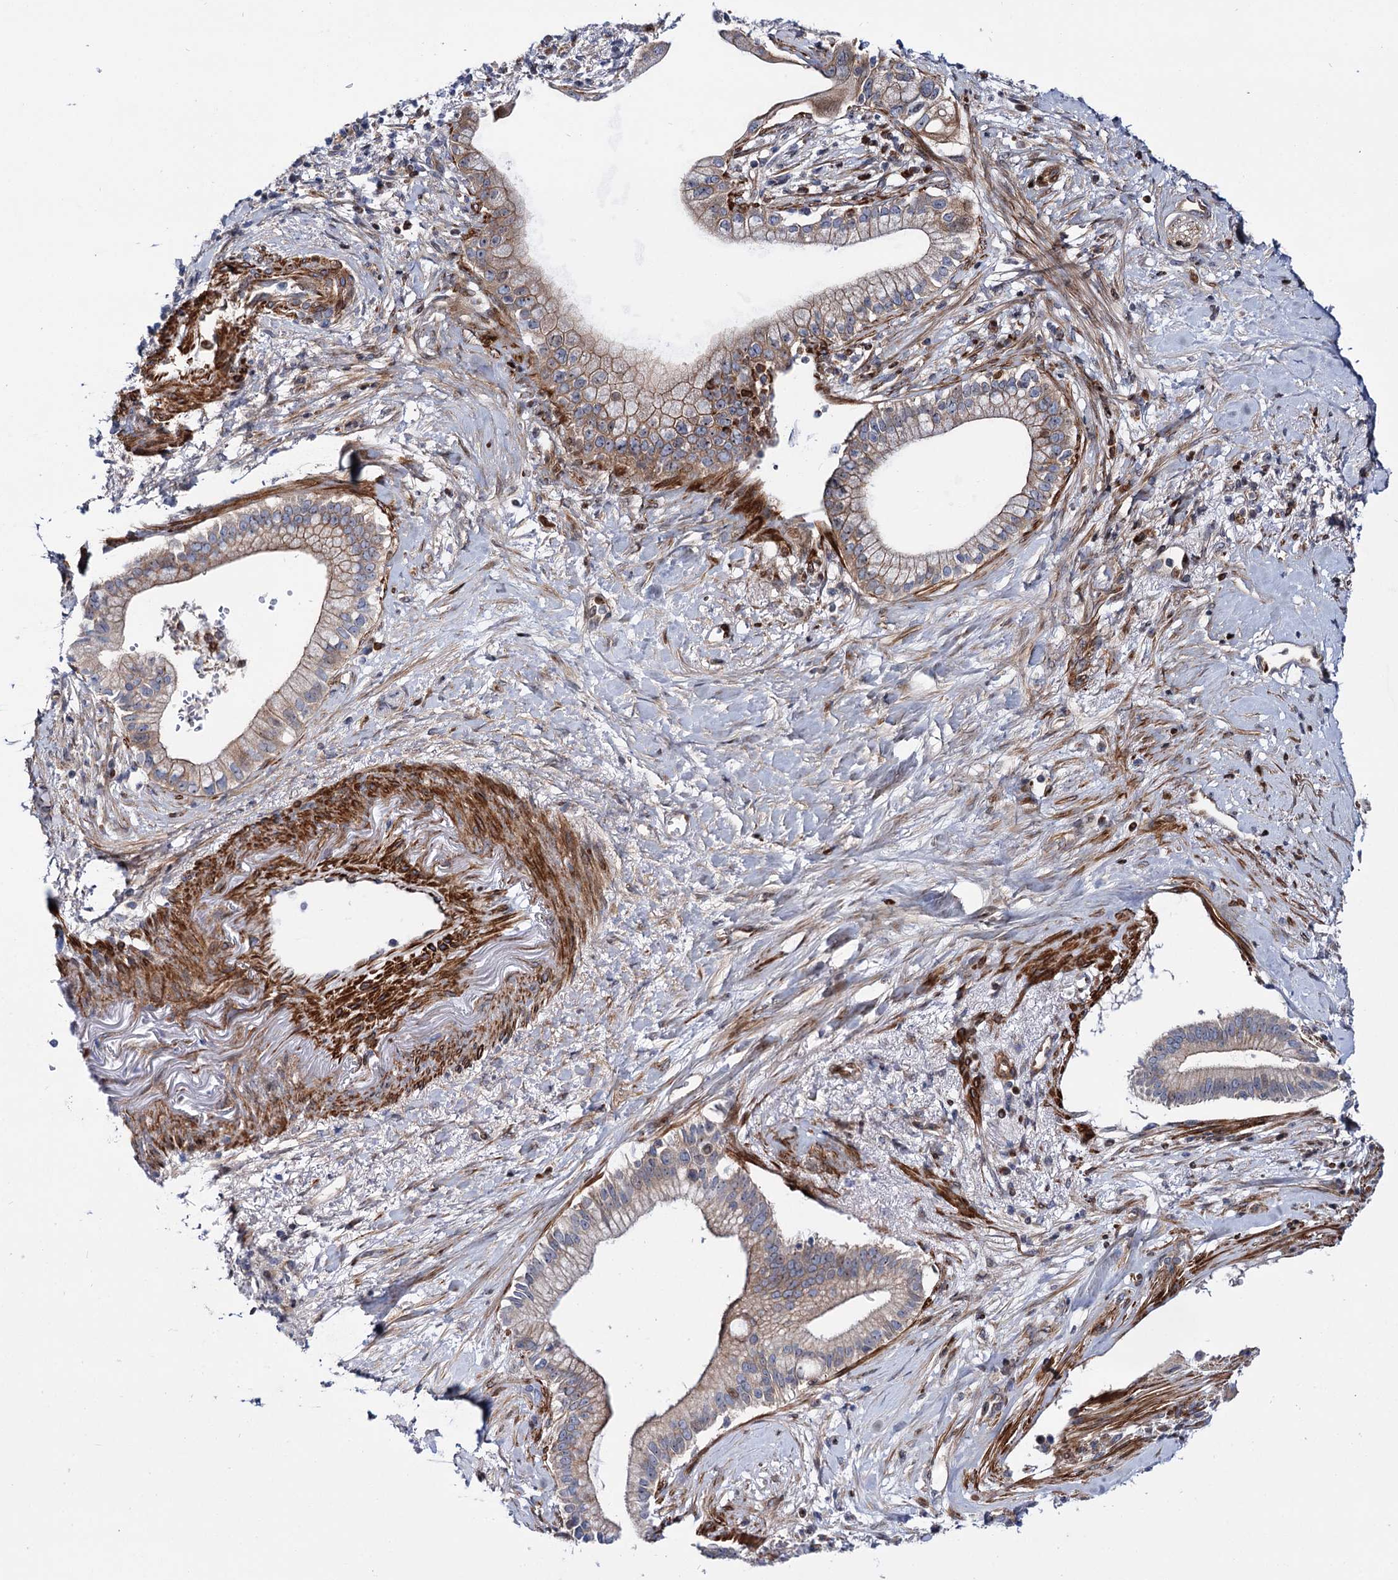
{"staining": {"intensity": "moderate", "quantity": "<25%", "location": "cytoplasmic/membranous"}, "tissue": "pancreatic cancer", "cell_type": "Tumor cells", "image_type": "cancer", "snomed": [{"axis": "morphology", "description": "Adenocarcinoma, NOS"}, {"axis": "topography", "description": "Pancreas"}], "caption": "Protein expression analysis of pancreatic adenocarcinoma exhibits moderate cytoplasmic/membranous staining in about <25% of tumor cells.", "gene": "THAP9", "patient": {"sex": "male", "age": 68}}